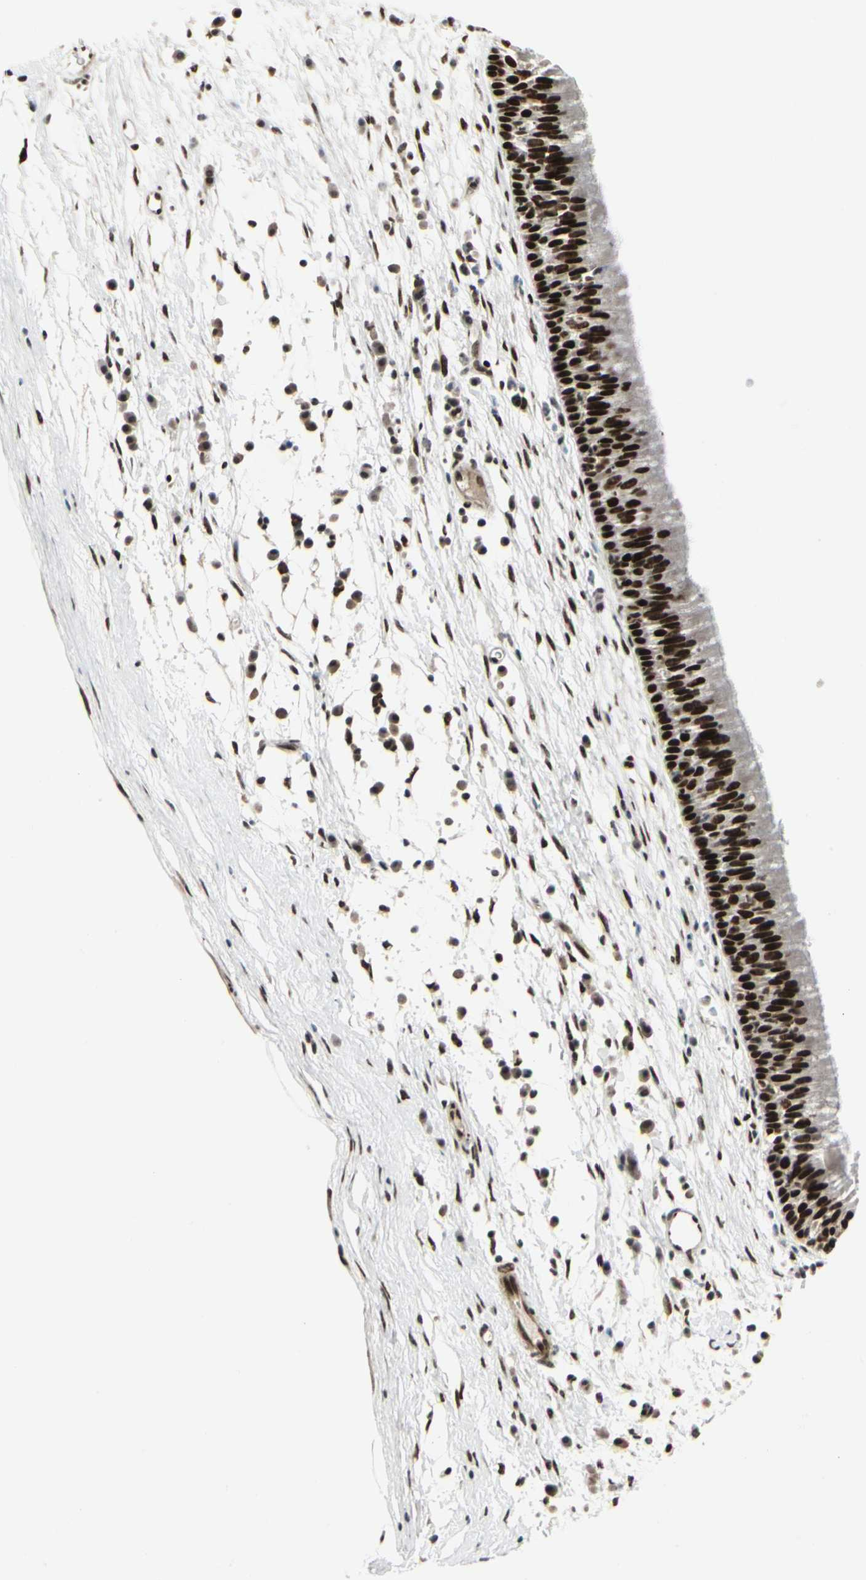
{"staining": {"intensity": "strong", "quantity": ">75%", "location": "nuclear"}, "tissue": "nasopharynx", "cell_type": "Respiratory epithelial cells", "image_type": "normal", "snomed": [{"axis": "morphology", "description": "Normal tissue, NOS"}, {"axis": "topography", "description": "Nasopharynx"}], "caption": "This is an image of immunohistochemistry staining of normal nasopharynx, which shows strong expression in the nuclear of respiratory epithelial cells.", "gene": "HMG20A", "patient": {"sex": "male", "age": 13}}